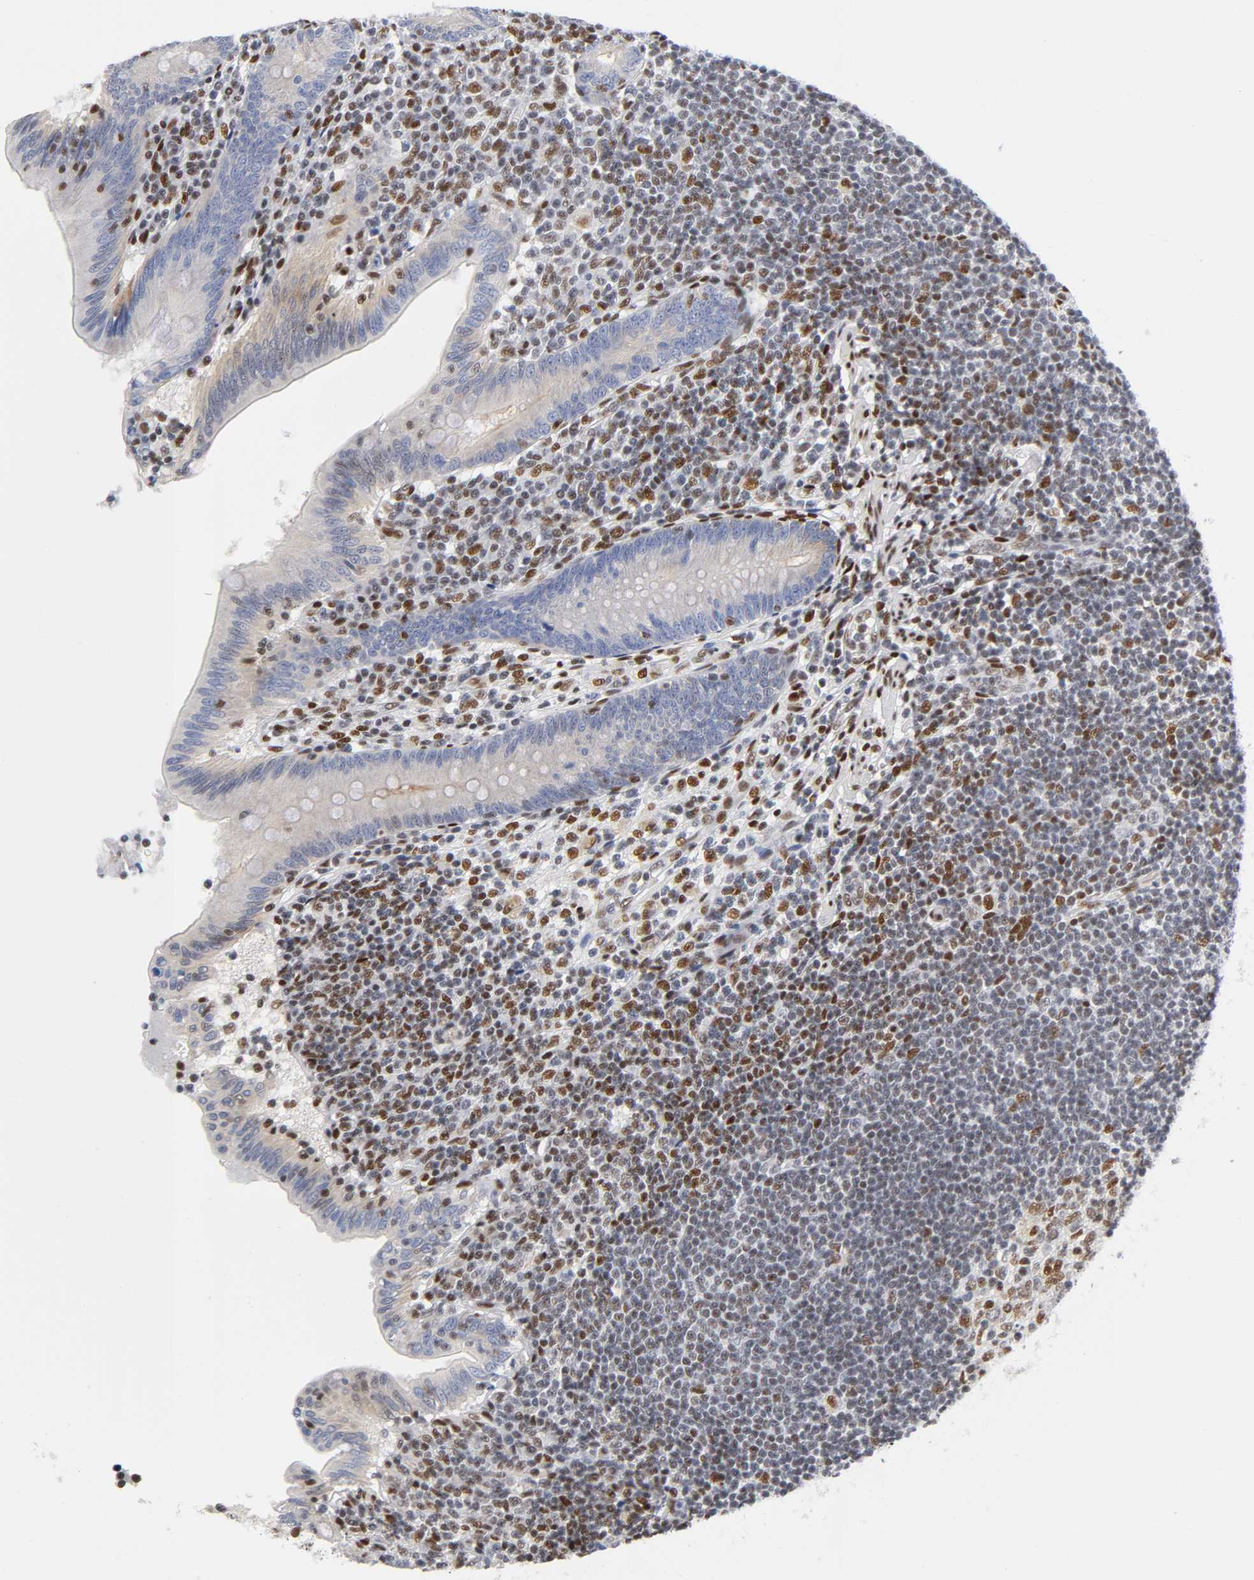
{"staining": {"intensity": "moderate", "quantity": "<25%", "location": "cytoplasmic/membranous,nuclear"}, "tissue": "appendix", "cell_type": "Glandular cells", "image_type": "normal", "snomed": [{"axis": "morphology", "description": "Normal tissue, NOS"}, {"axis": "morphology", "description": "Inflammation, NOS"}, {"axis": "topography", "description": "Appendix"}], "caption": "Immunohistochemistry histopathology image of benign appendix stained for a protein (brown), which displays low levels of moderate cytoplasmic/membranous,nuclear expression in approximately <25% of glandular cells.", "gene": "NR3C1", "patient": {"sex": "male", "age": 46}}